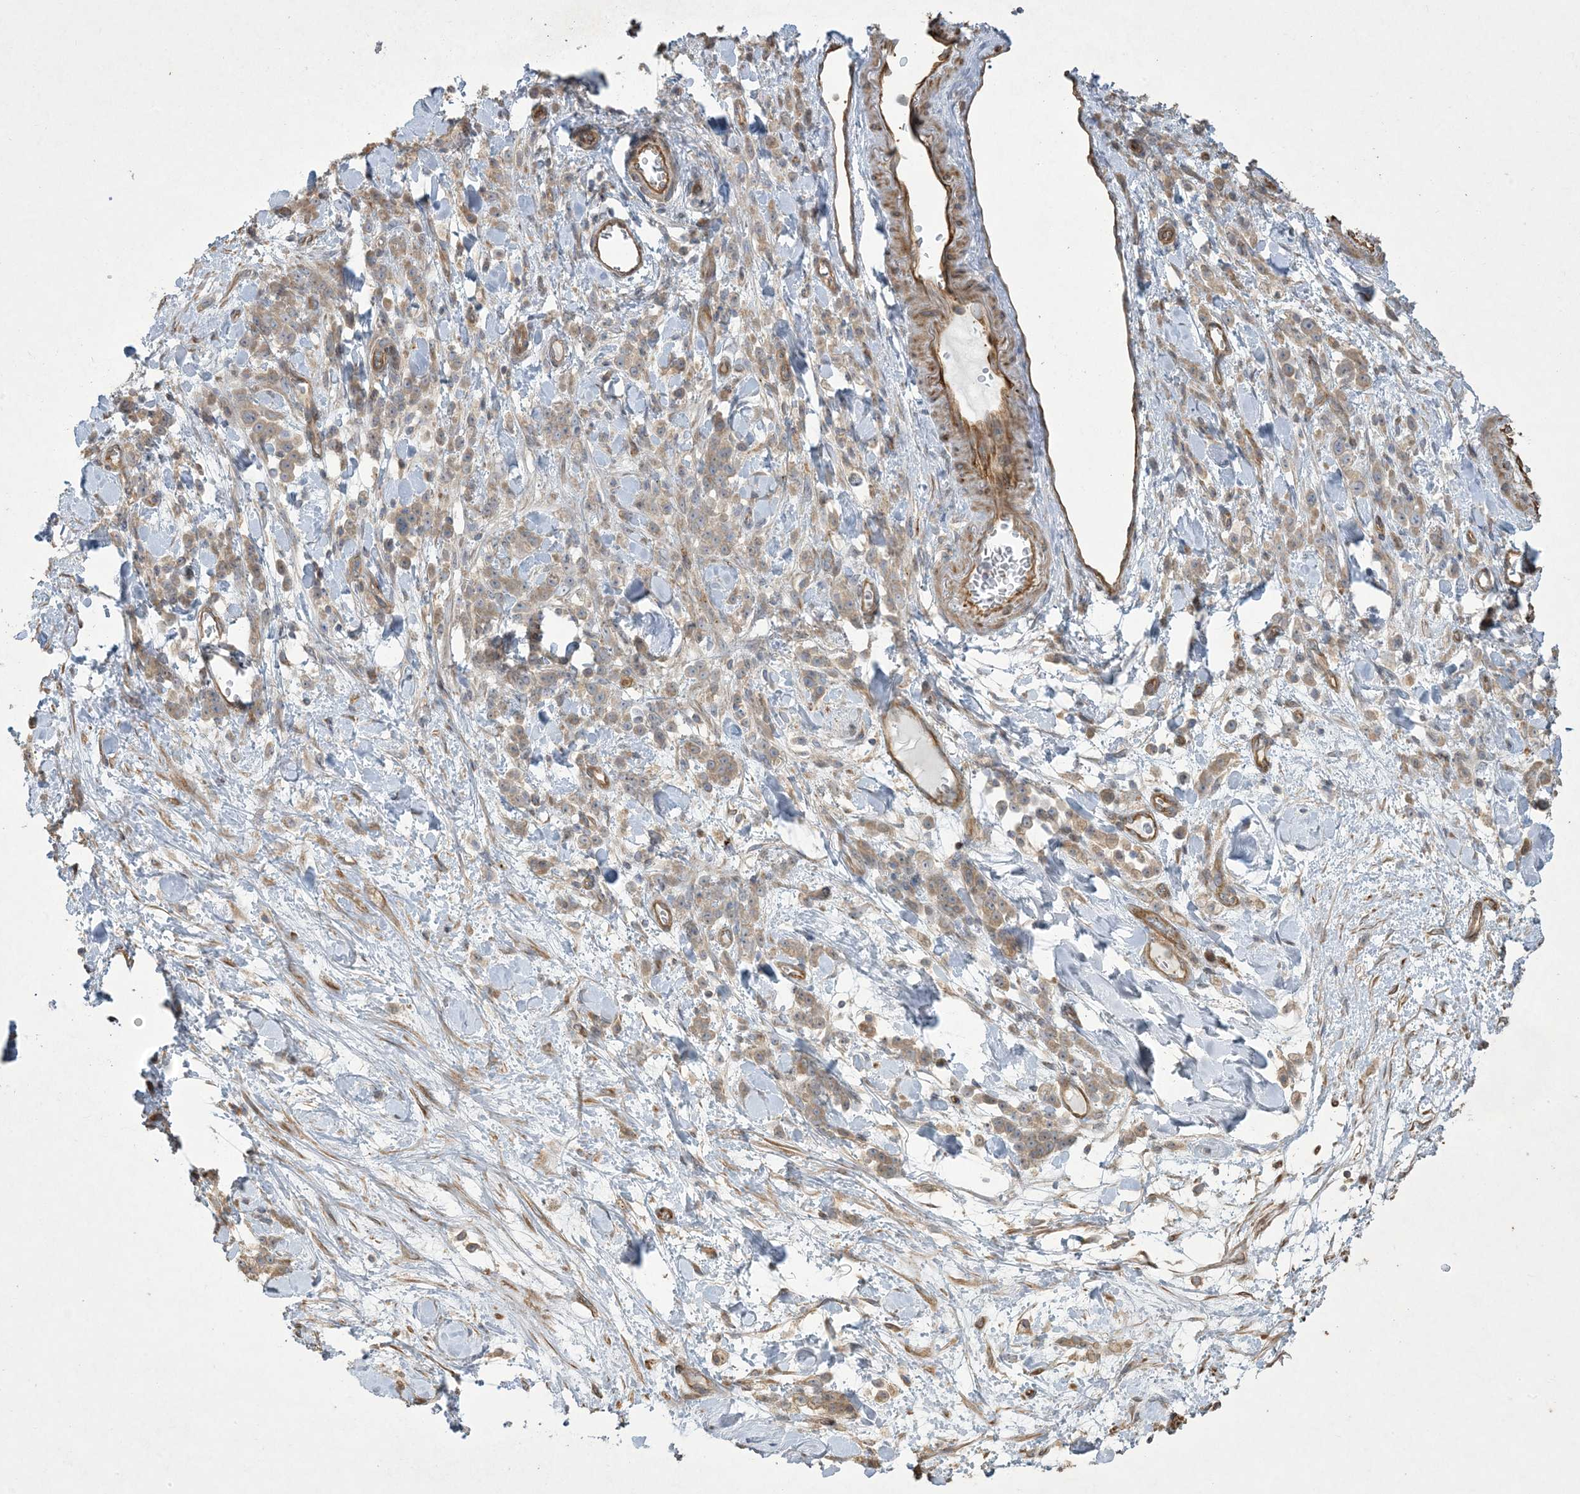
{"staining": {"intensity": "moderate", "quantity": "25%-75%", "location": "cytoplasmic/membranous"}, "tissue": "stomach cancer", "cell_type": "Tumor cells", "image_type": "cancer", "snomed": [{"axis": "morphology", "description": "Normal tissue, NOS"}, {"axis": "morphology", "description": "Adenocarcinoma, NOS"}, {"axis": "topography", "description": "Stomach"}], "caption": "DAB immunohistochemical staining of human stomach adenocarcinoma demonstrates moderate cytoplasmic/membranous protein staining in approximately 25%-75% of tumor cells. The staining was performed using DAB (3,3'-diaminobenzidine) to visualize the protein expression in brown, while the nuclei were stained in blue with hematoxylin (Magnification: 20x).", "gene": "KLHL18", "patient": {"sex": "male", "age": 82}}